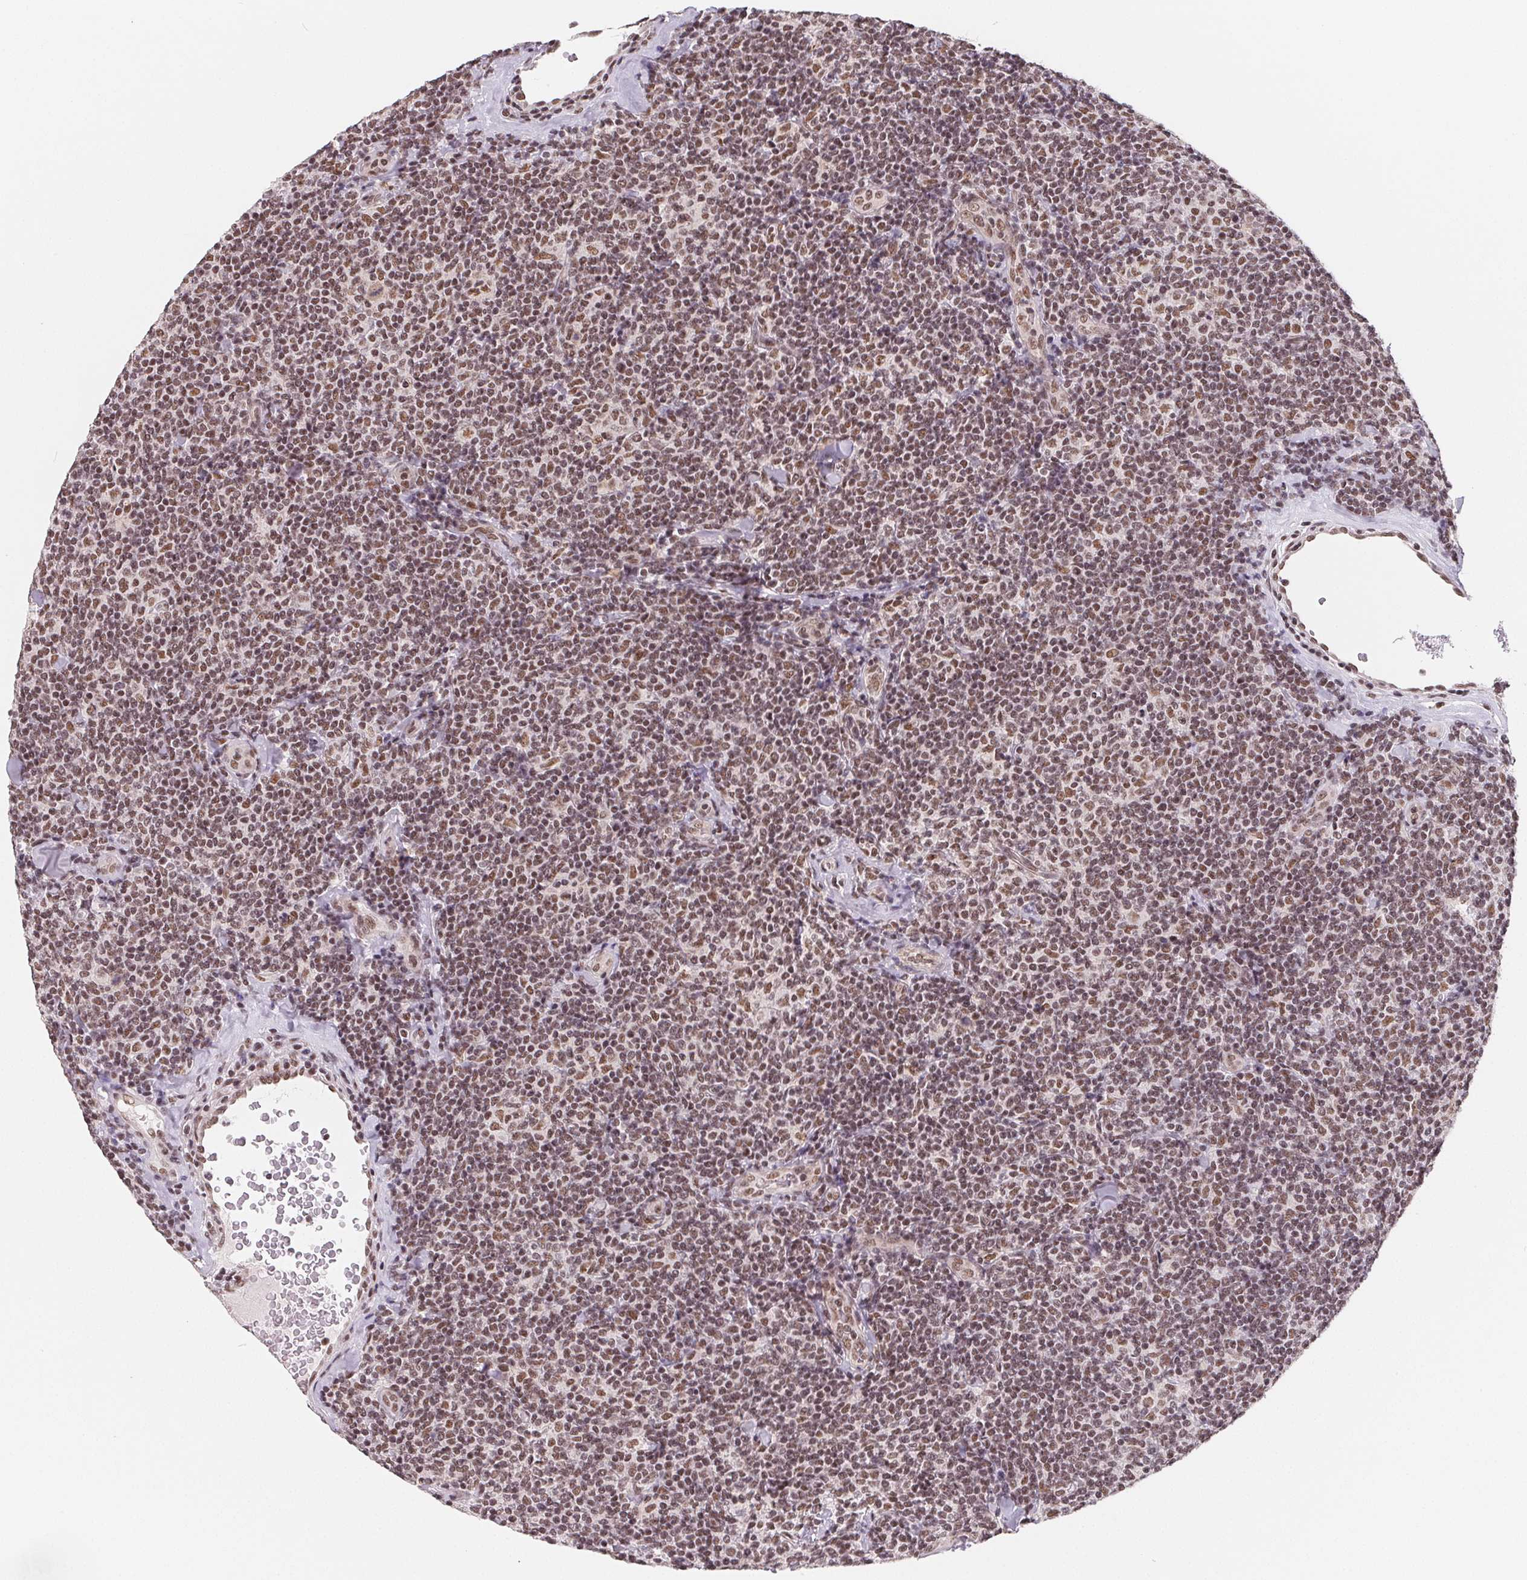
{"staining": {"intensity": "moderate", "quantity": ">75%", "location": "nuclear"}, "tissue": "lymphoma", "cell_type": "Tumor cells", "image_type": "cancer", "snomed": [{"axis": "morphology", "description": "Malignant lymphoma, non-Hodgkin's type, Low grade"}, {"axis": "topography", "description": "Lymph node"}], "caption": "Low-grade malignant lymphoma, non-Hodgkin's type stained with a brown dye reveals moderate nuclear positive staining in about >75% of tumor cells.", "gene": "TCERG1", "patient": {"sex": "female", "age": 56}}